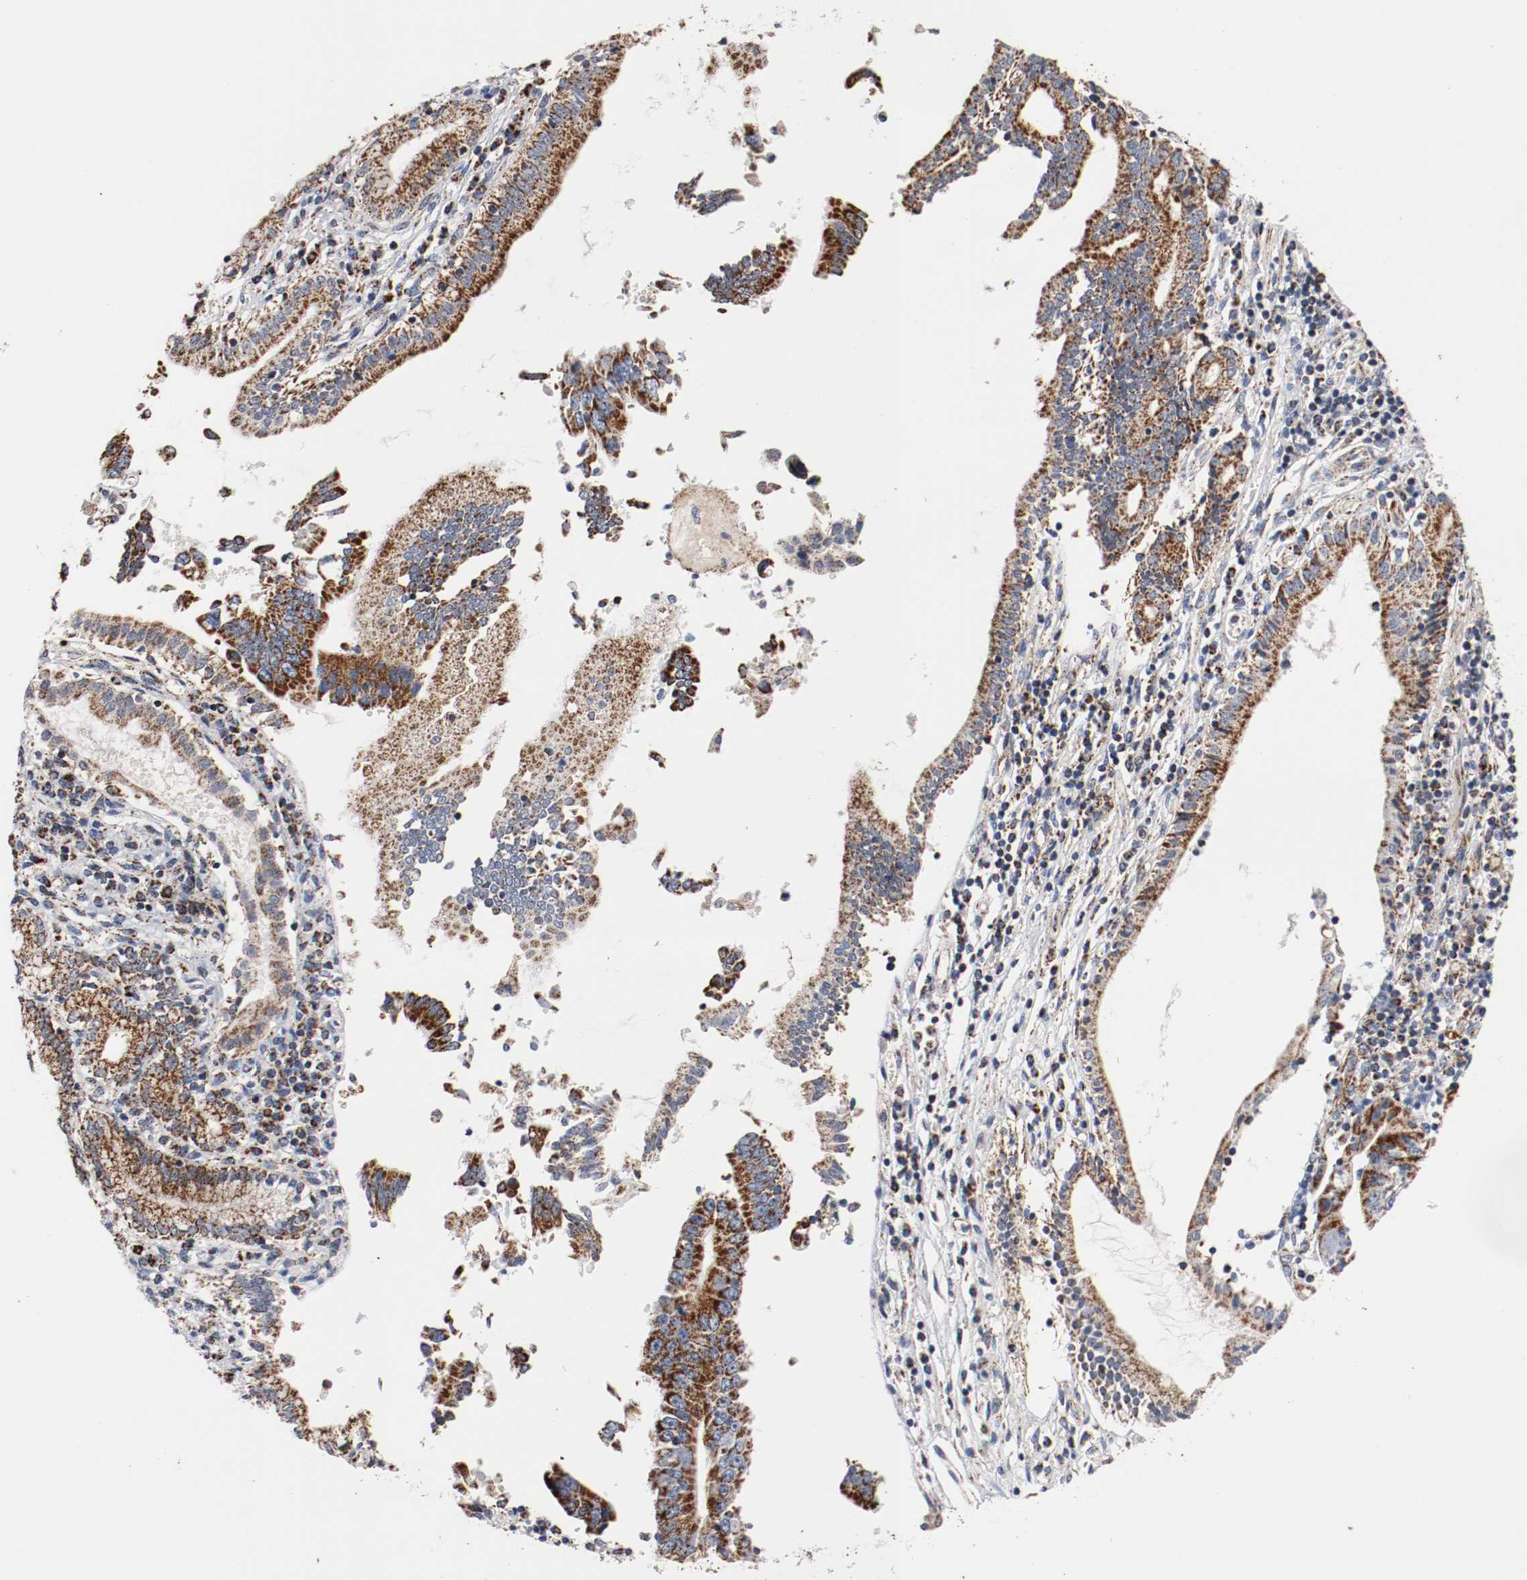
{"staining": {"intensity": "strong", "quantity": ">75%", "location": "cytoplasmic/membranous"}, "tissue": "pancreatic cancer", "cell_type": "Tumor cells", "image_type": "cancer", "snomed": [{"axis": "morphology", "description": "Adenocarcinoma, NOS"}, {"axis": "topography", "description": "Pancreas"}], "caption": "Immunohistochemistry (IHC) photomicrograph of human pancreatic adenocarcinoma stained for a protein (brown), which reveals high levels of strong cytoplasmic/membranous positivity in about >75% of tumor cells.", "gene": "TUBD1", "patient": {"sex": "female", "age": 48}}